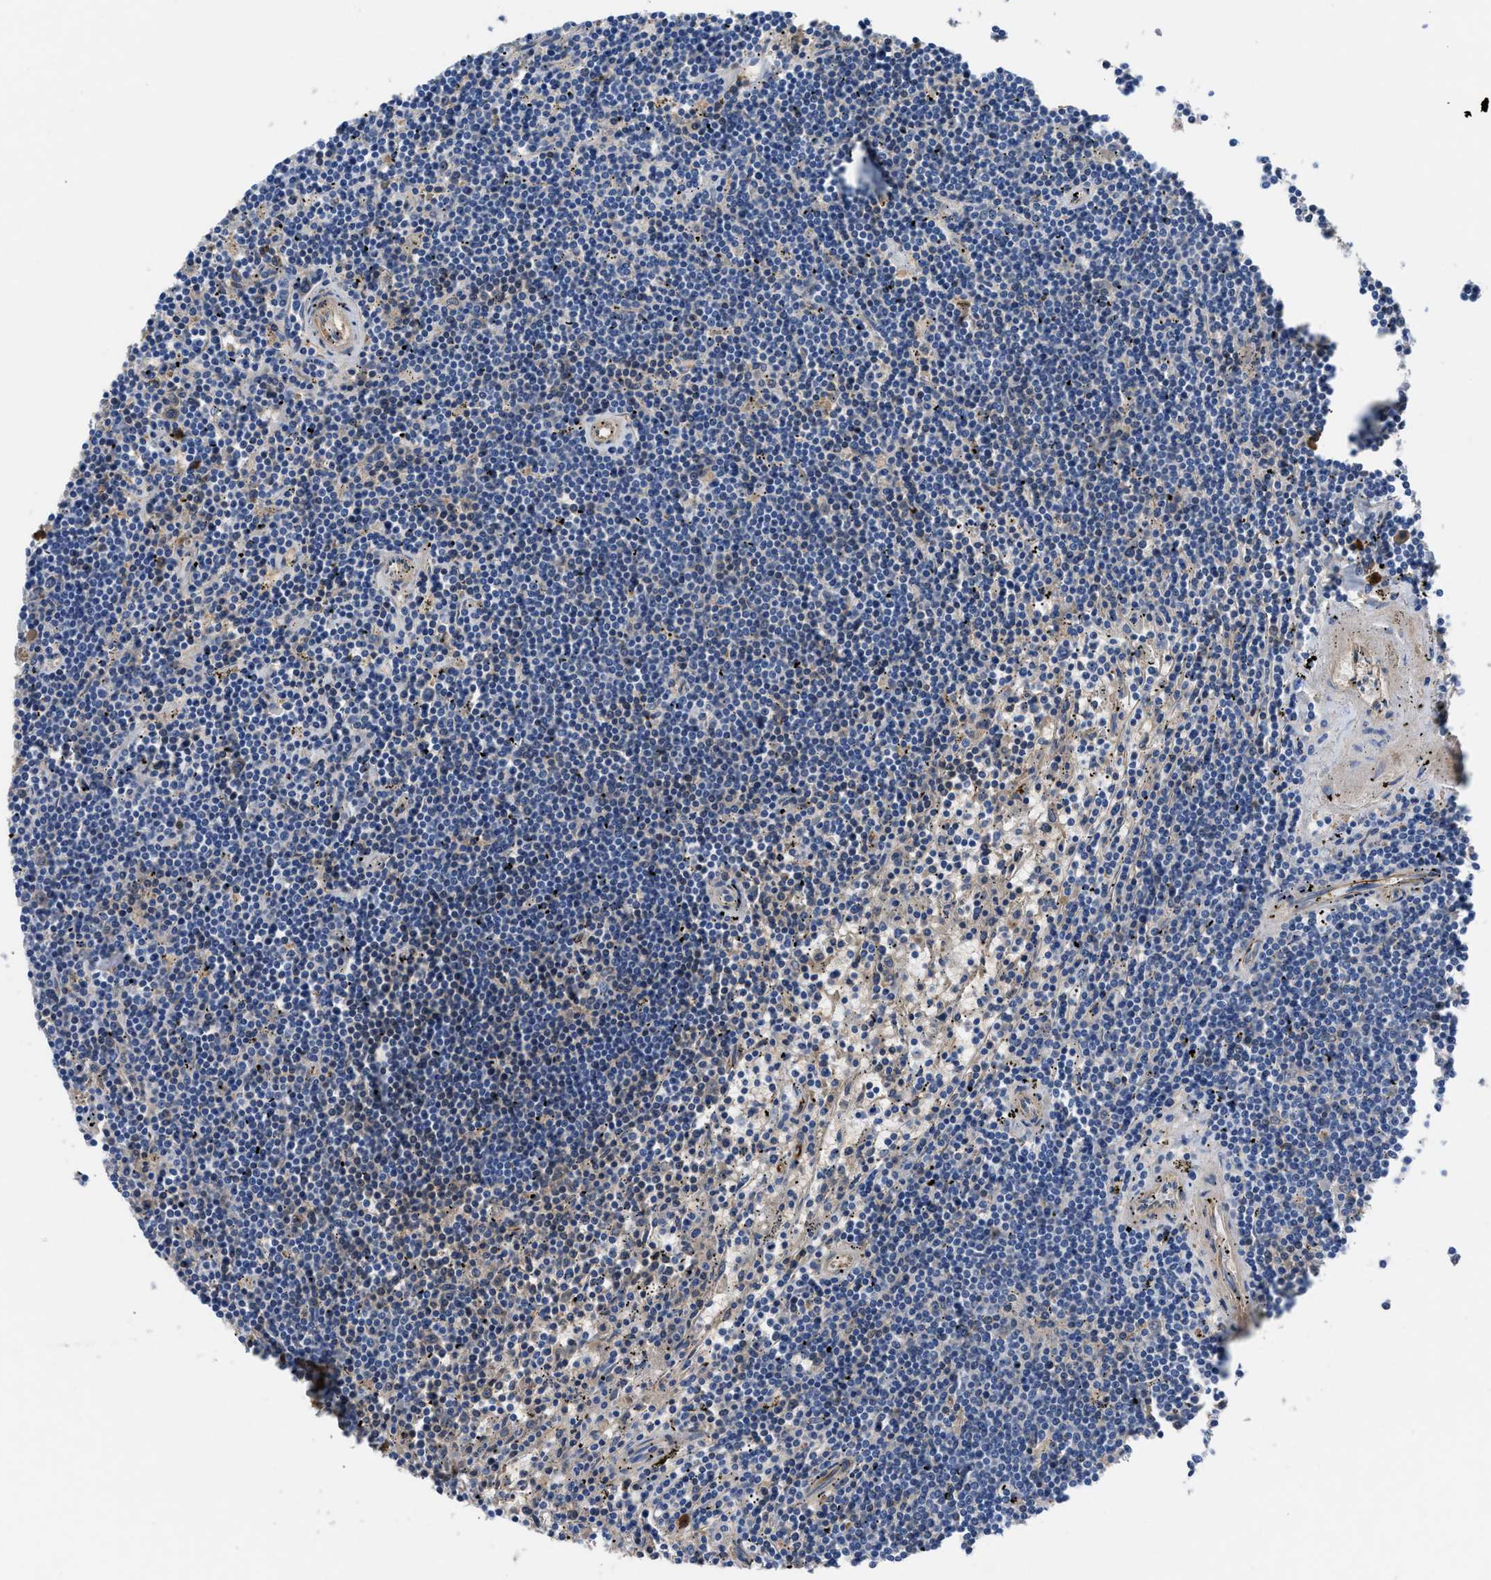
{"staining": {"intensity": "negative", "quantity": "none", "location": "none"}, "tissue": "lymphoma", "cell_type": "Tumor cells", "image_type": "cancer", "snomed": [{"axis": "morphology", "description": "Malignant lymphoma, non-Hodgkin's type, Low grade"}, {"axis": "topography", "description": "Spleen"}], "caption": "The micrograph displays no staining of tumor cells in malignant lymphoma, non-Hodgkin's type (low-grade). (DAB immunohistochemistry with hematoxylin counter stain).", "gene": "HSPG2", "patient": {"sex": "male", "age": 76}}